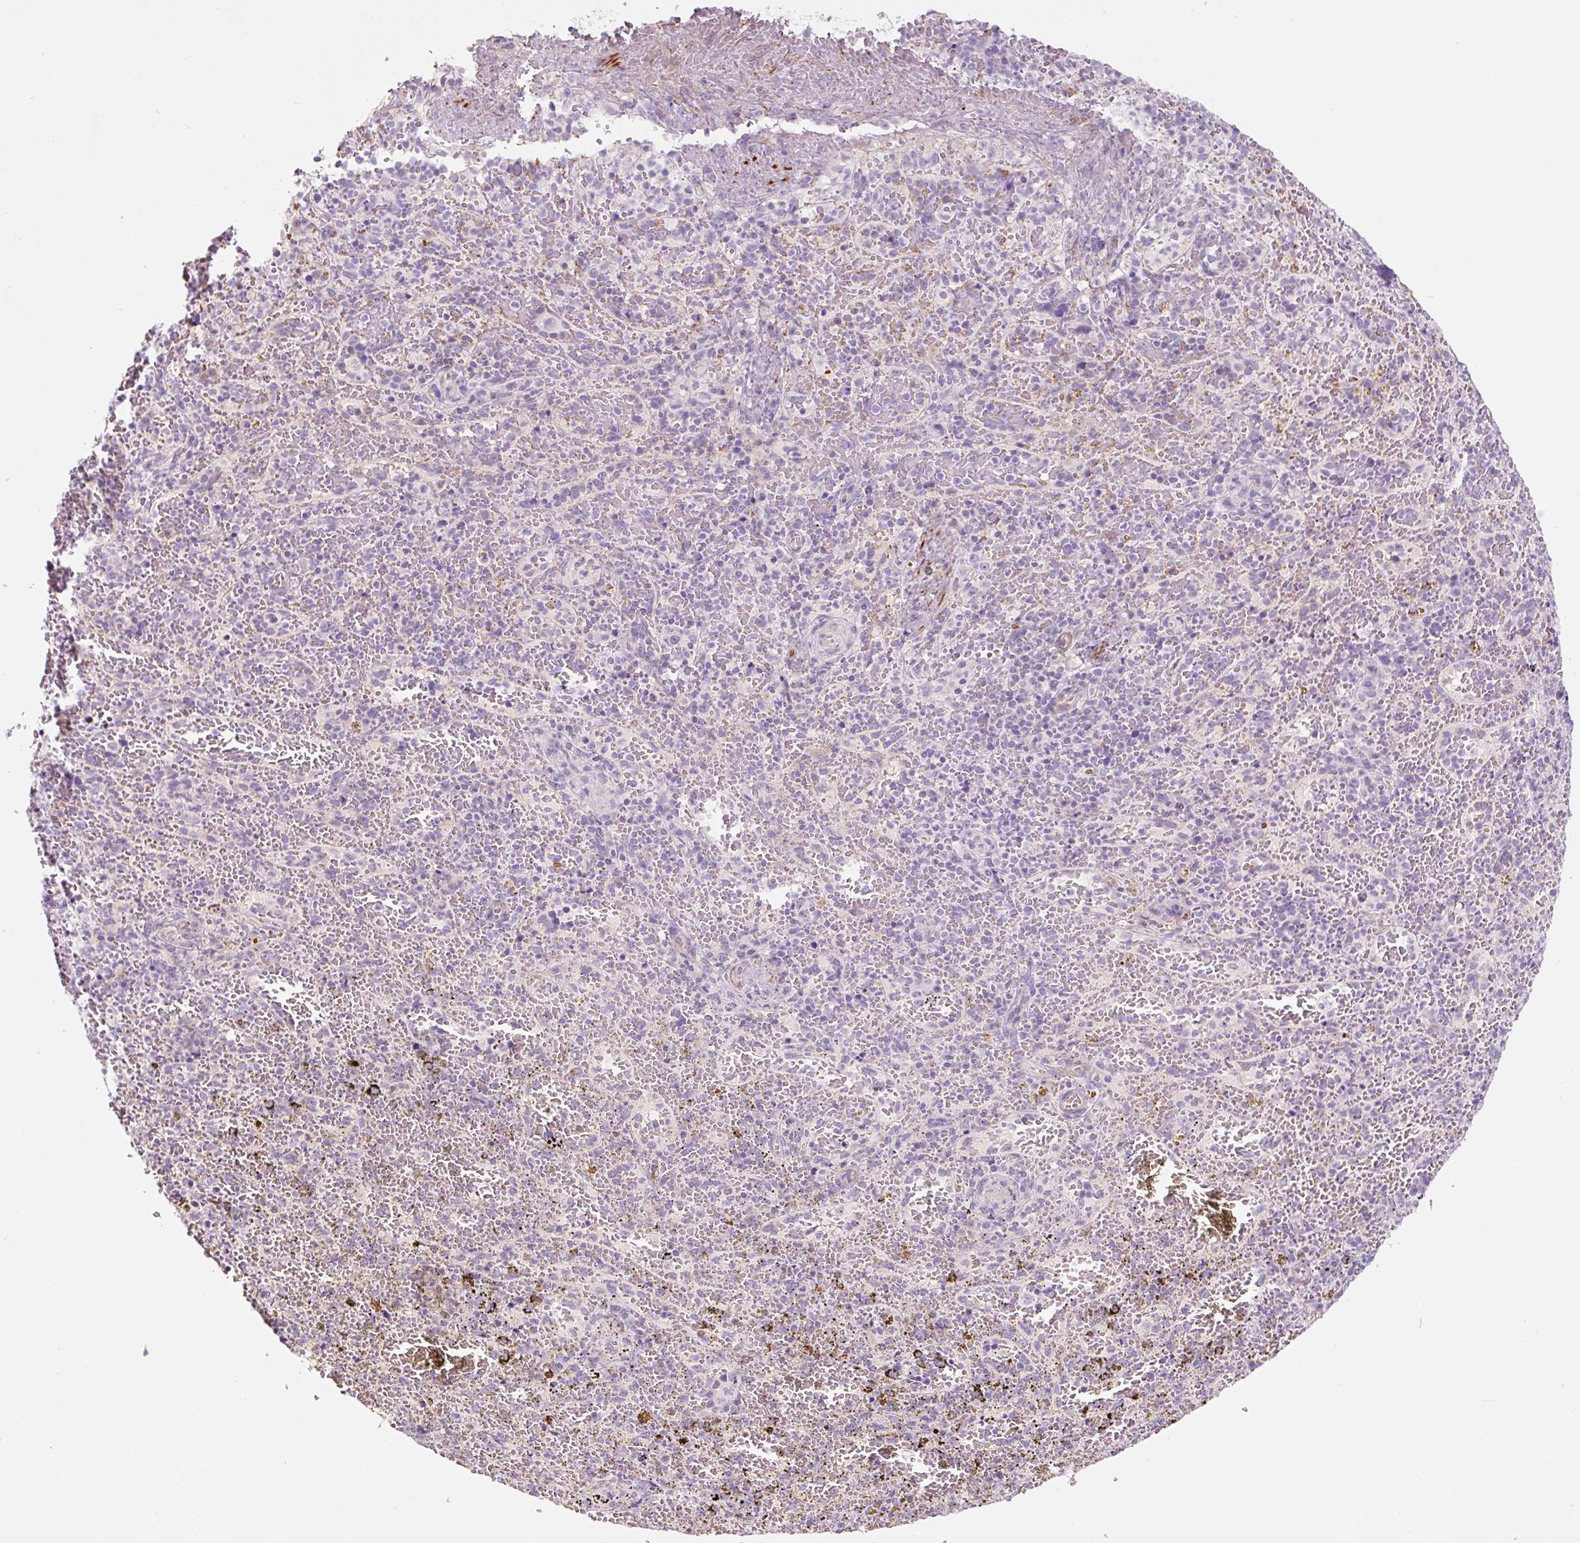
{"staining": {"intensity": "negative", "quantity": "none", "location": "none"}, "tissue": "spleen", "cell_type": "Cells in red pulp", "image_type": "normal", "snomed": [{"axis": "morphology", "description": "Normal tissue, NOS"}, {"axis": "topography", "description": "Spleen"}], "caption": "The immunohistochemistry (IHC) micrograph has no significant expression in cells in red pulp of spleen. (DAB immunohistochemistry (IHC) visualized using brightfield microscopy, high magnification).", "gene": "CCL25", "patient": {"sex": "female", "age": 50}}